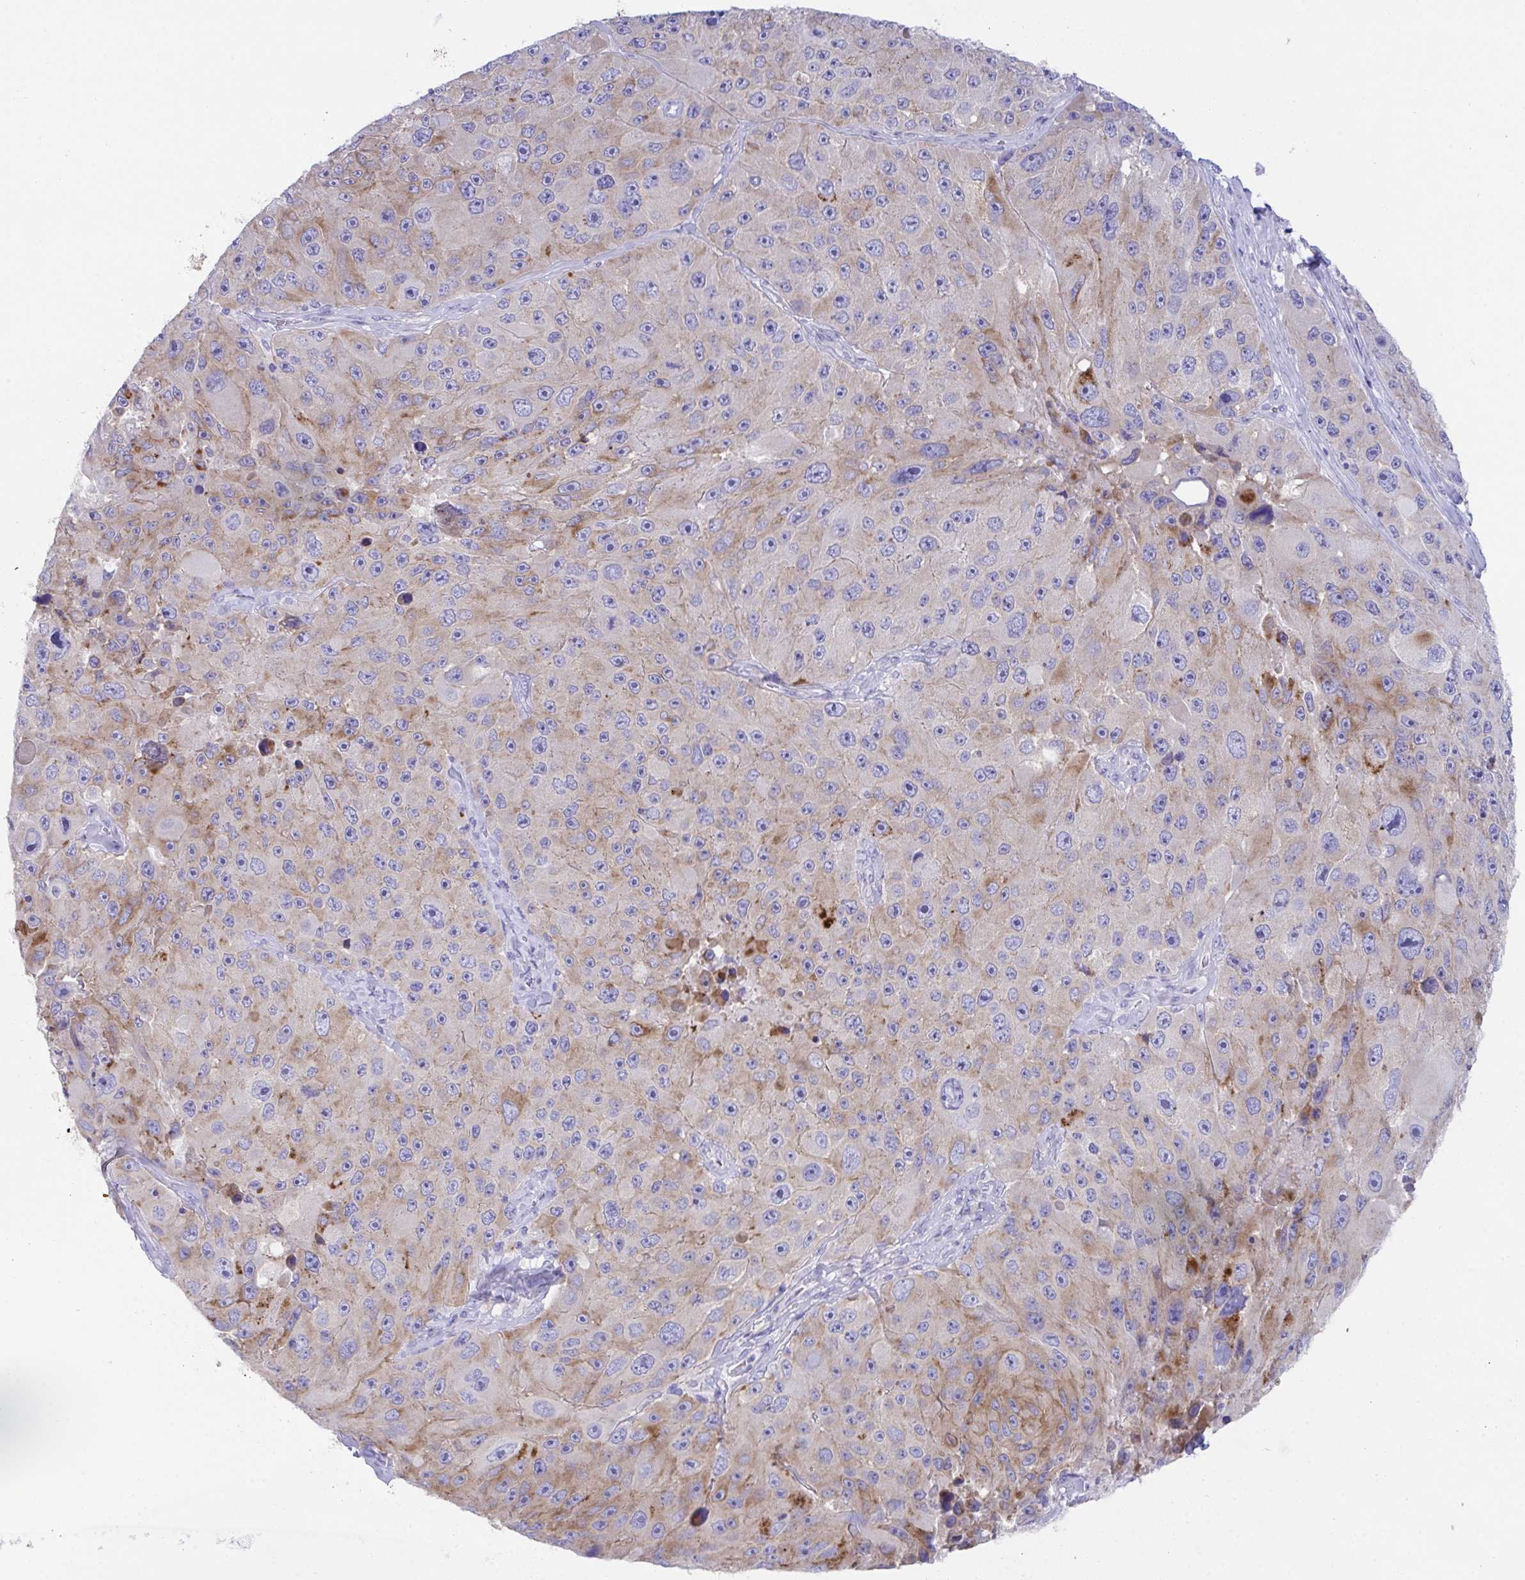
{"staining": {"intensity": "moderate", "quantity": "25%-75%", "location": "cytoplasmic/membranous"}, "tissue": "melanoma", "cell_type": "Tumor cells", "image_type": "cancer", "snomed": [{"axis": "morphology", "description": "Malignant melanoma, Metastatic site"}, {"axis": "topography", "description": "Lymph node"}], "caption": "Immunohistochemical staining of melanoma displays medium levels of moderate cytoplasmic/membranous staining in about 25%-75% of tumor cells.", "gene": "TMEM106B", "patient": {"sex": "male", "age": 62}}